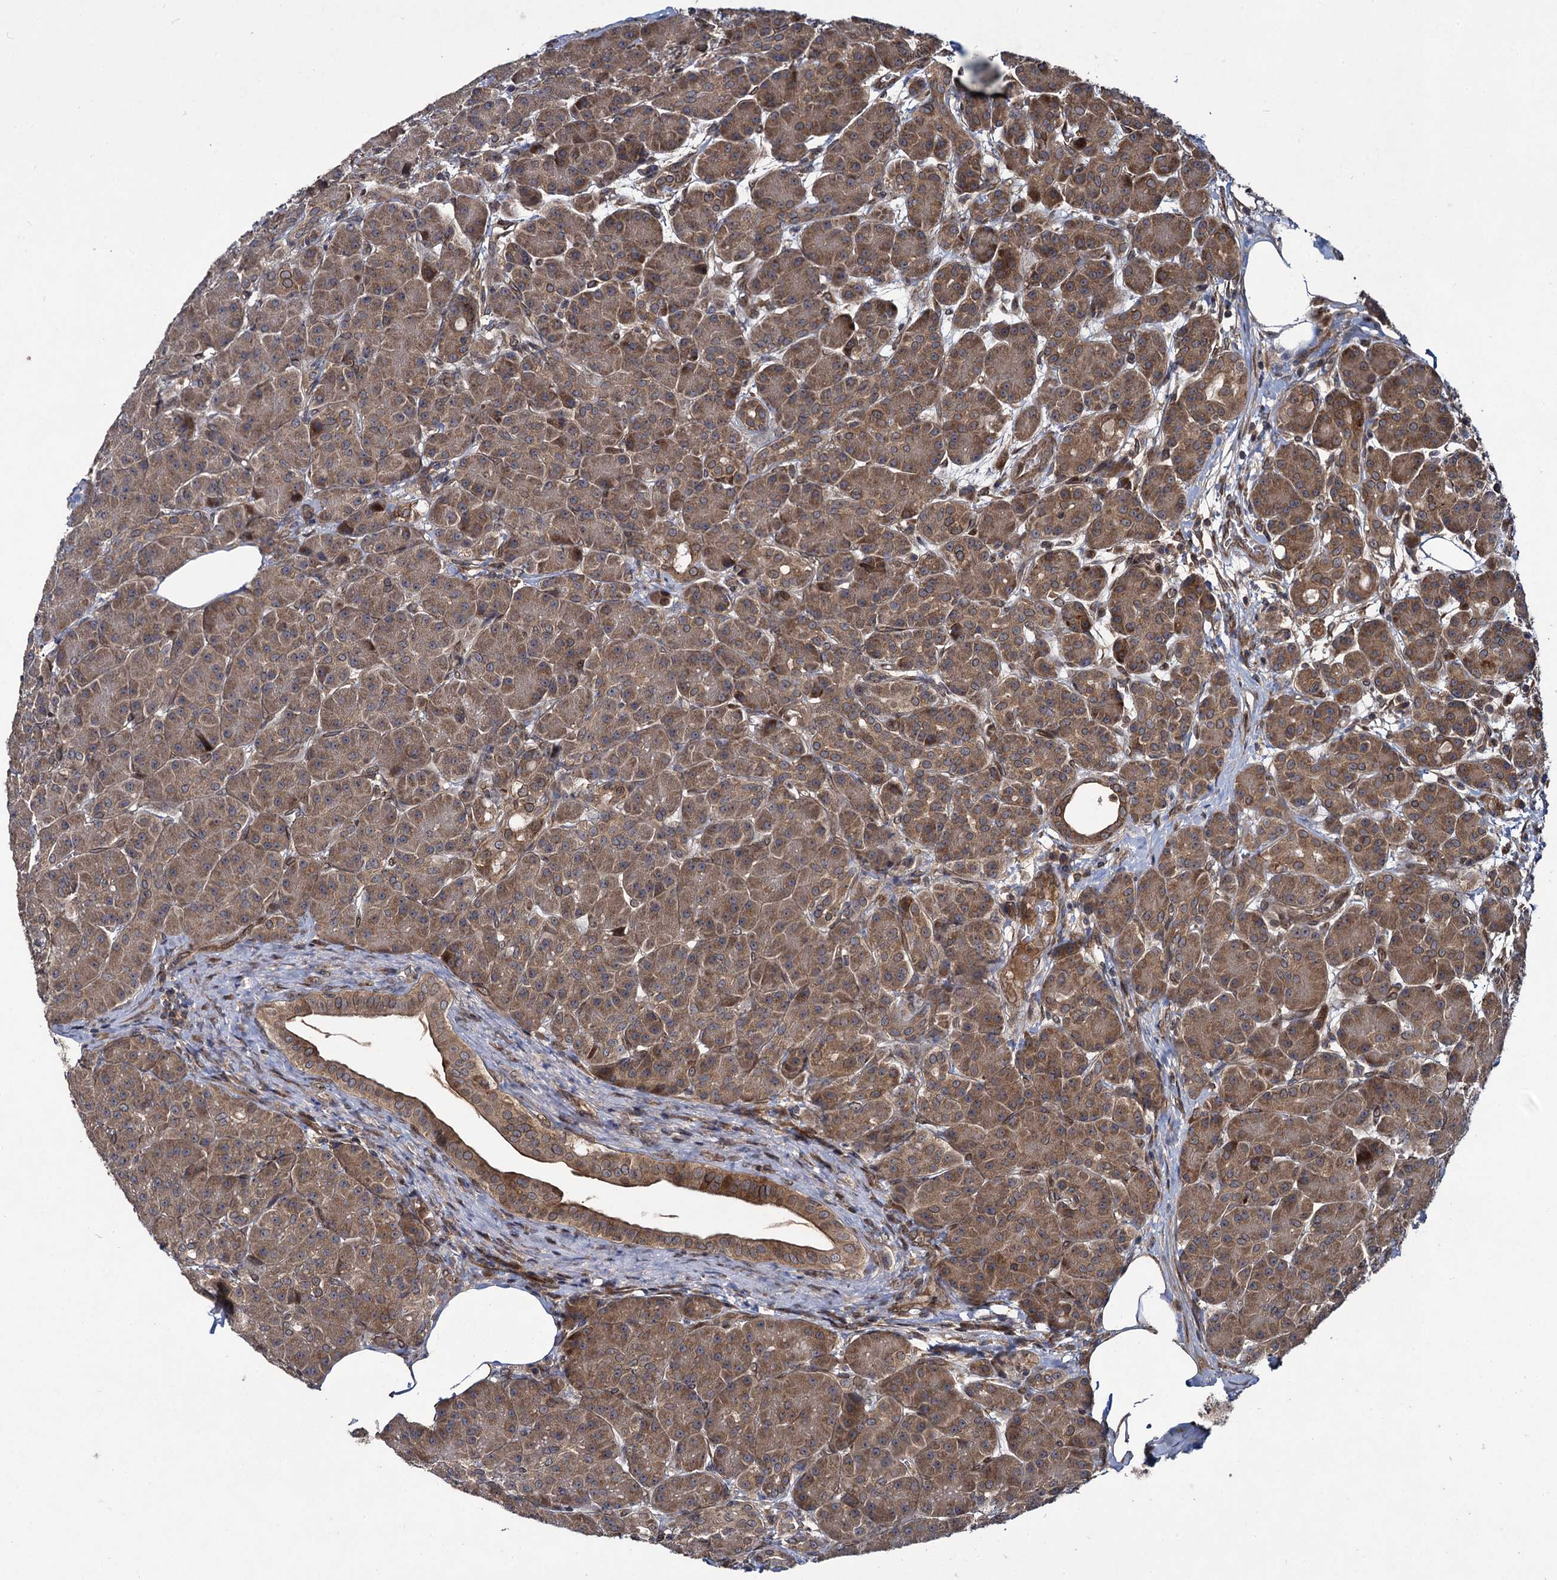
{"staining": {"intensity": "moderate", "quantity": ">75%", "location": "cytoplasmic/membranous"}, "tissue": "pancreas", "cell_type": "Exocrine glandular cells", "image_type": "normal", "snomed": [{"axis": "morphology", "description": "Normal tissue, NOS"}, {"axis": "topography", "description": "Pancreas"}], "caption": "Approximately >75% of exocrine glandular cells in benign pancreas display moderate cytoplasmic/membranous protein positivity as visualized by brown immunohistochemical staining.", "gene": "DCP1B", "patient": {"sex": "male", "age": 63}}